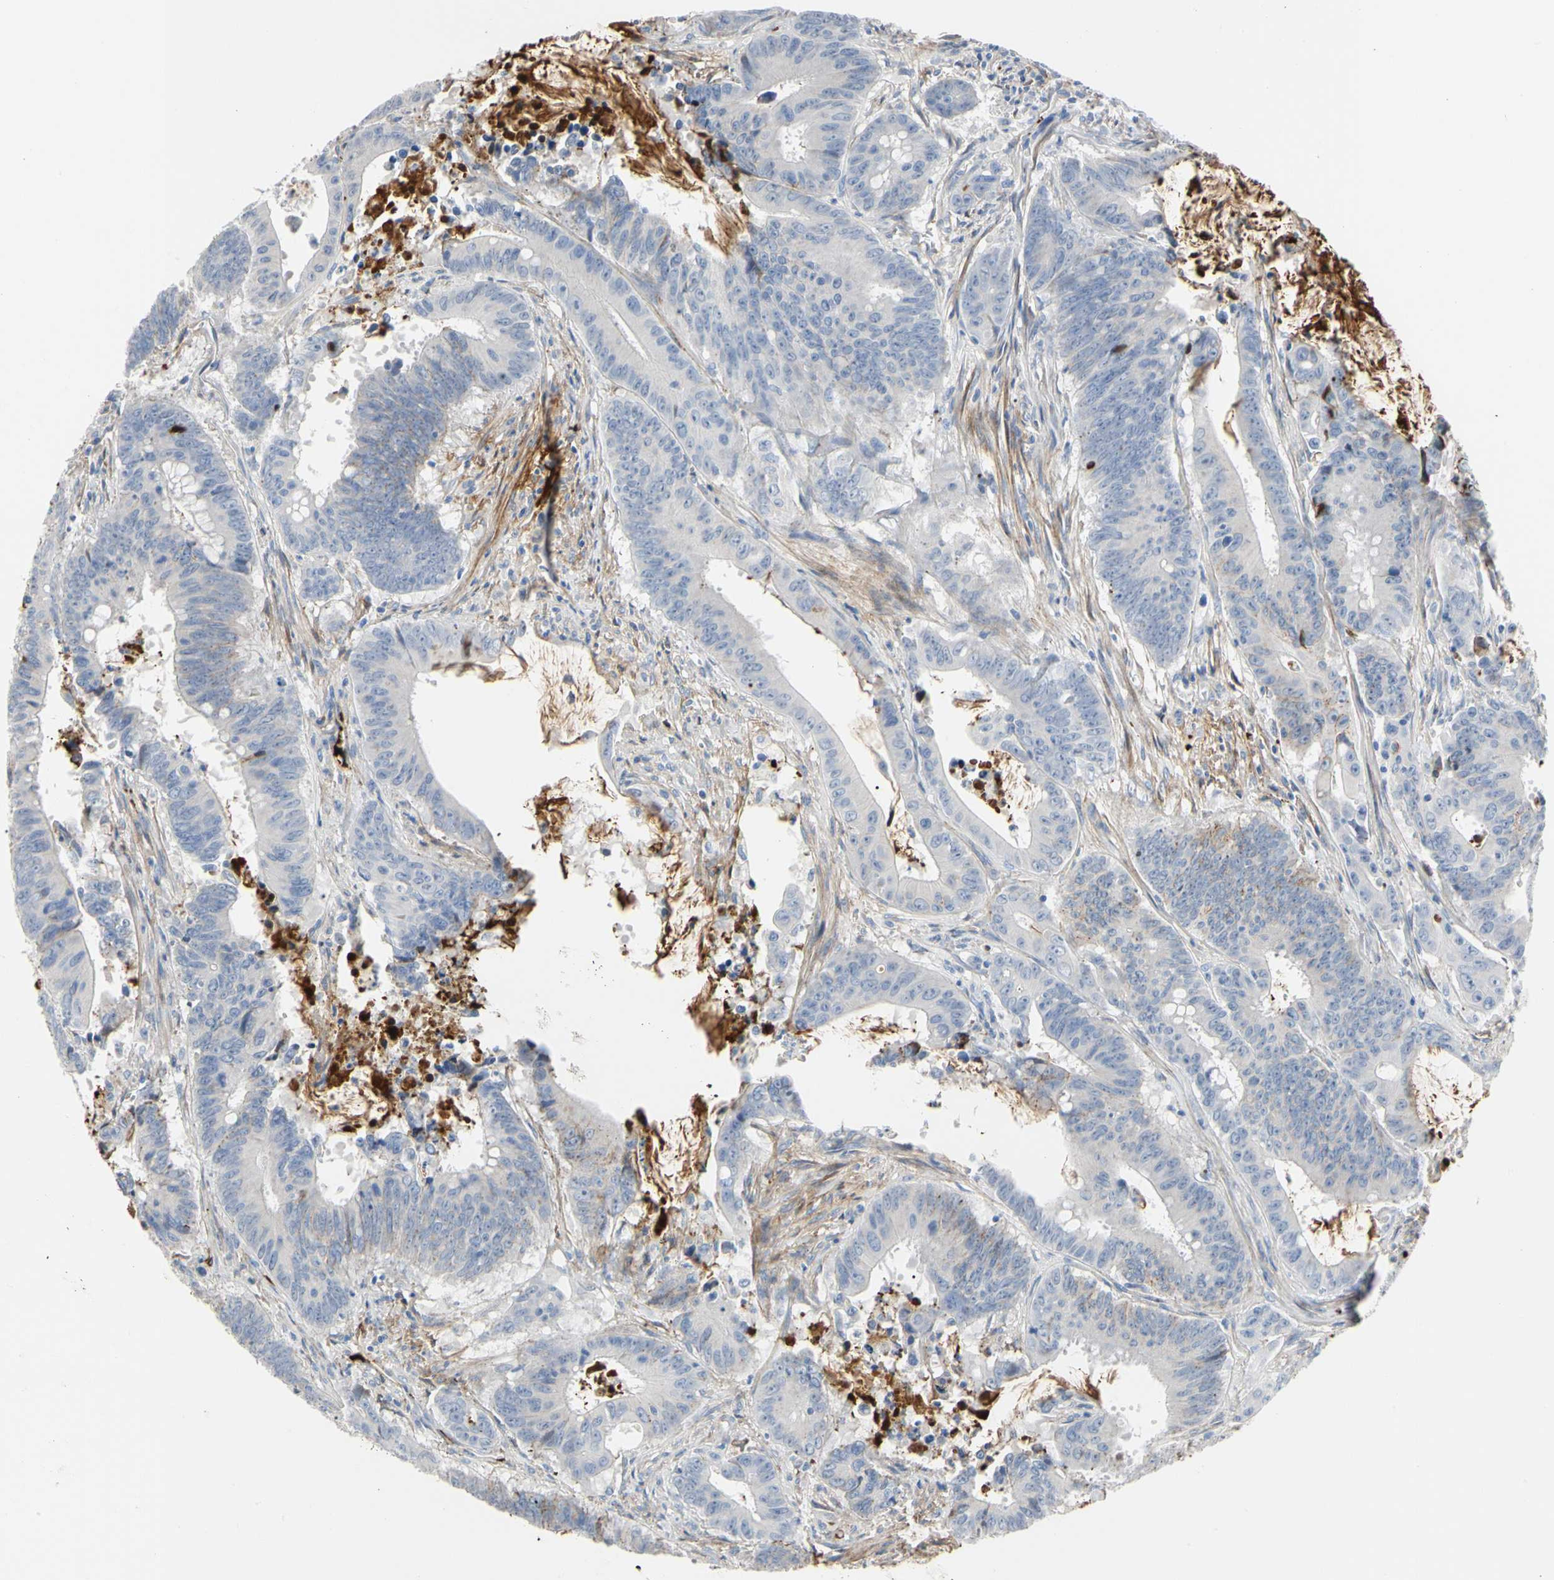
{"staining": {"intensity": "negative", "quantity": "none", "location": "none"}, "tissue": "colorectal cancer", "cell_type": "Tumor cells", "image_type": "cancer", "snomed": [{"axis": "morphology", "description": "Adenocarcinoma, NOS"}, {"axis": "topography", "description": "Colon"}], "caption": "Tumor cells show no significant expression in colorectal cancer (adenocarcinoma).", "gene": "FGB", "patient": {"sex": "male", "age": 45}}